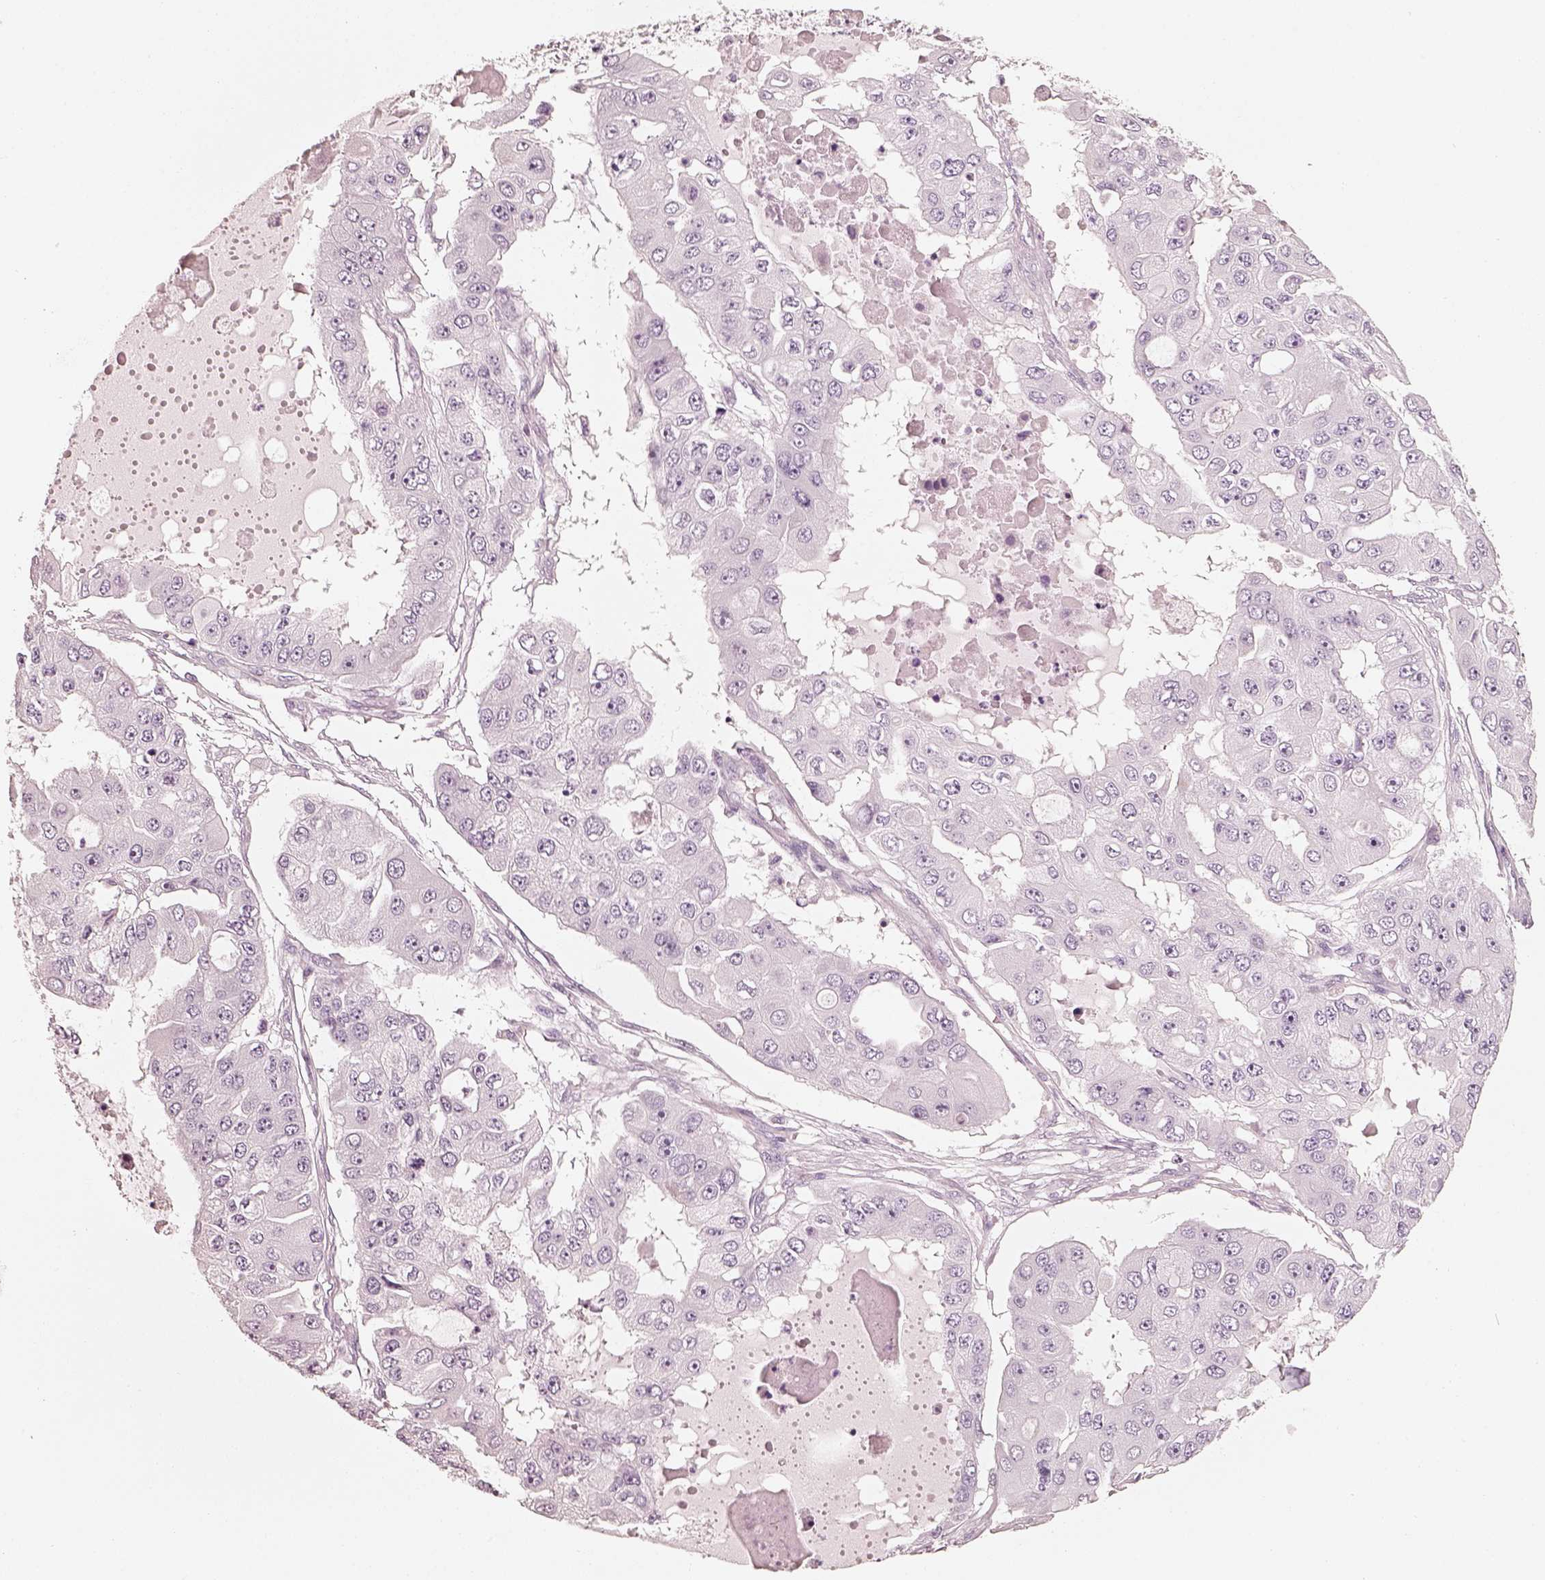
{"staining": {"intensity": "negative", "quantity": "none", "location": "none"}, "tissue": "ovarian cancer", "cell_type": "Tumor cells", "image_type": "cancer", "snomed": [{"axis": "morphology", "description": "Cystadenocarcinoma, serous, NOS"}, {"axis": "topography", "description": "Ovary"}], "caption": "This photomicrograph is of ovarian cancer stained with immunohistochemistry to label a protein in brown with the nuclei are counter-stained blue. There is no staining in tumor cells.", "gene": "R3HDML", "patient": {"sex": "female", "age": 56}}